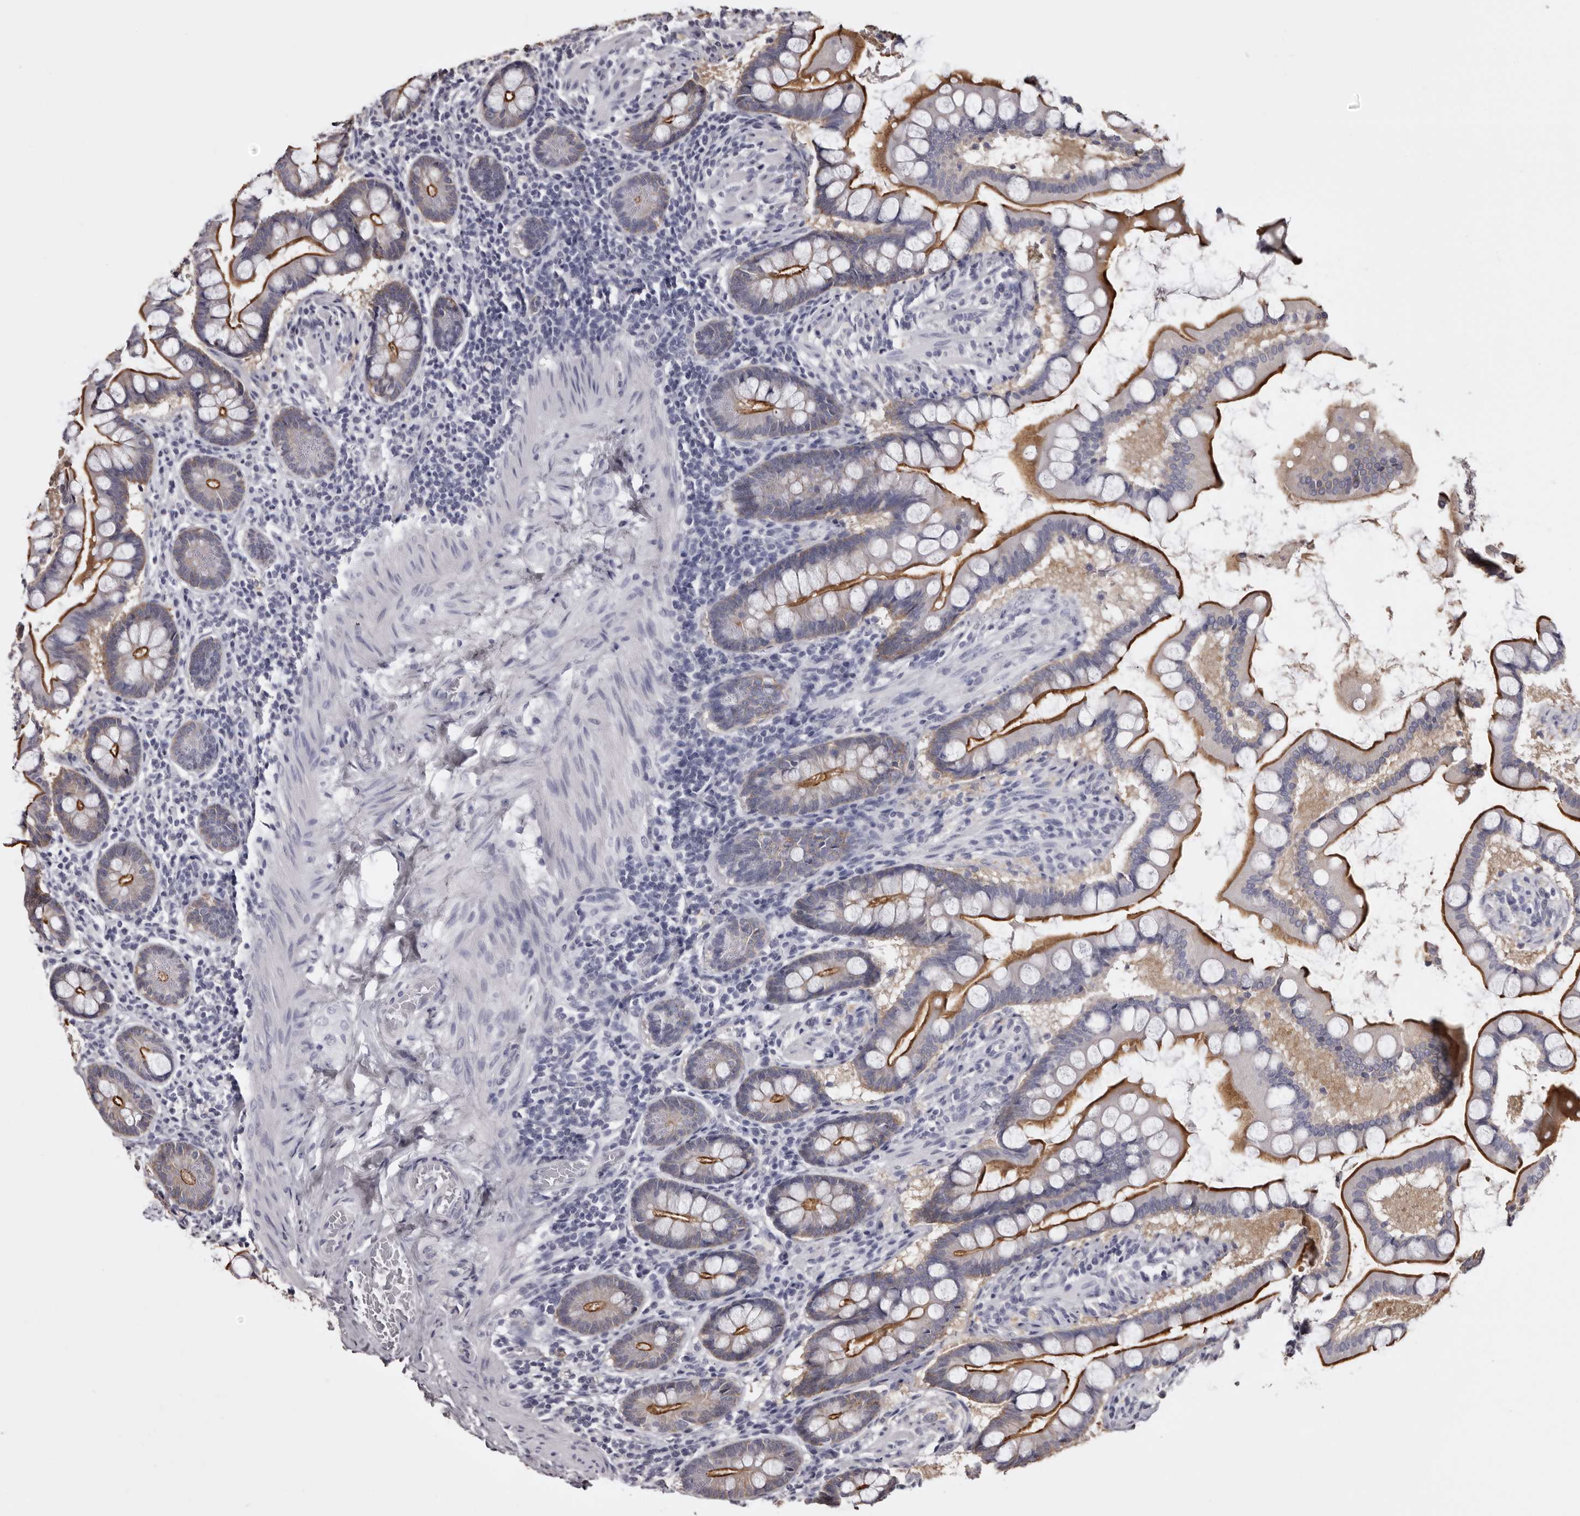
{"staining": {"intensity": "strong", "quantity": ">75%", "location": "cytoplasmic/membranous"}, "tissue": "small intestine", "cell_type": "Glandular cells", "image_type": "normal", "snomed": [{"axis": "morphology", "description": "Normal tissue, NOS"}, {"axis": "topography", "description": "Small intestine"}], "caption": "Strong cytoplasmic/membranous protein positivity is seen in approximately >75% of glandular cells in small intestine.", "gene": "LAD1", "patient": {"sex": "male", "age": 41}}